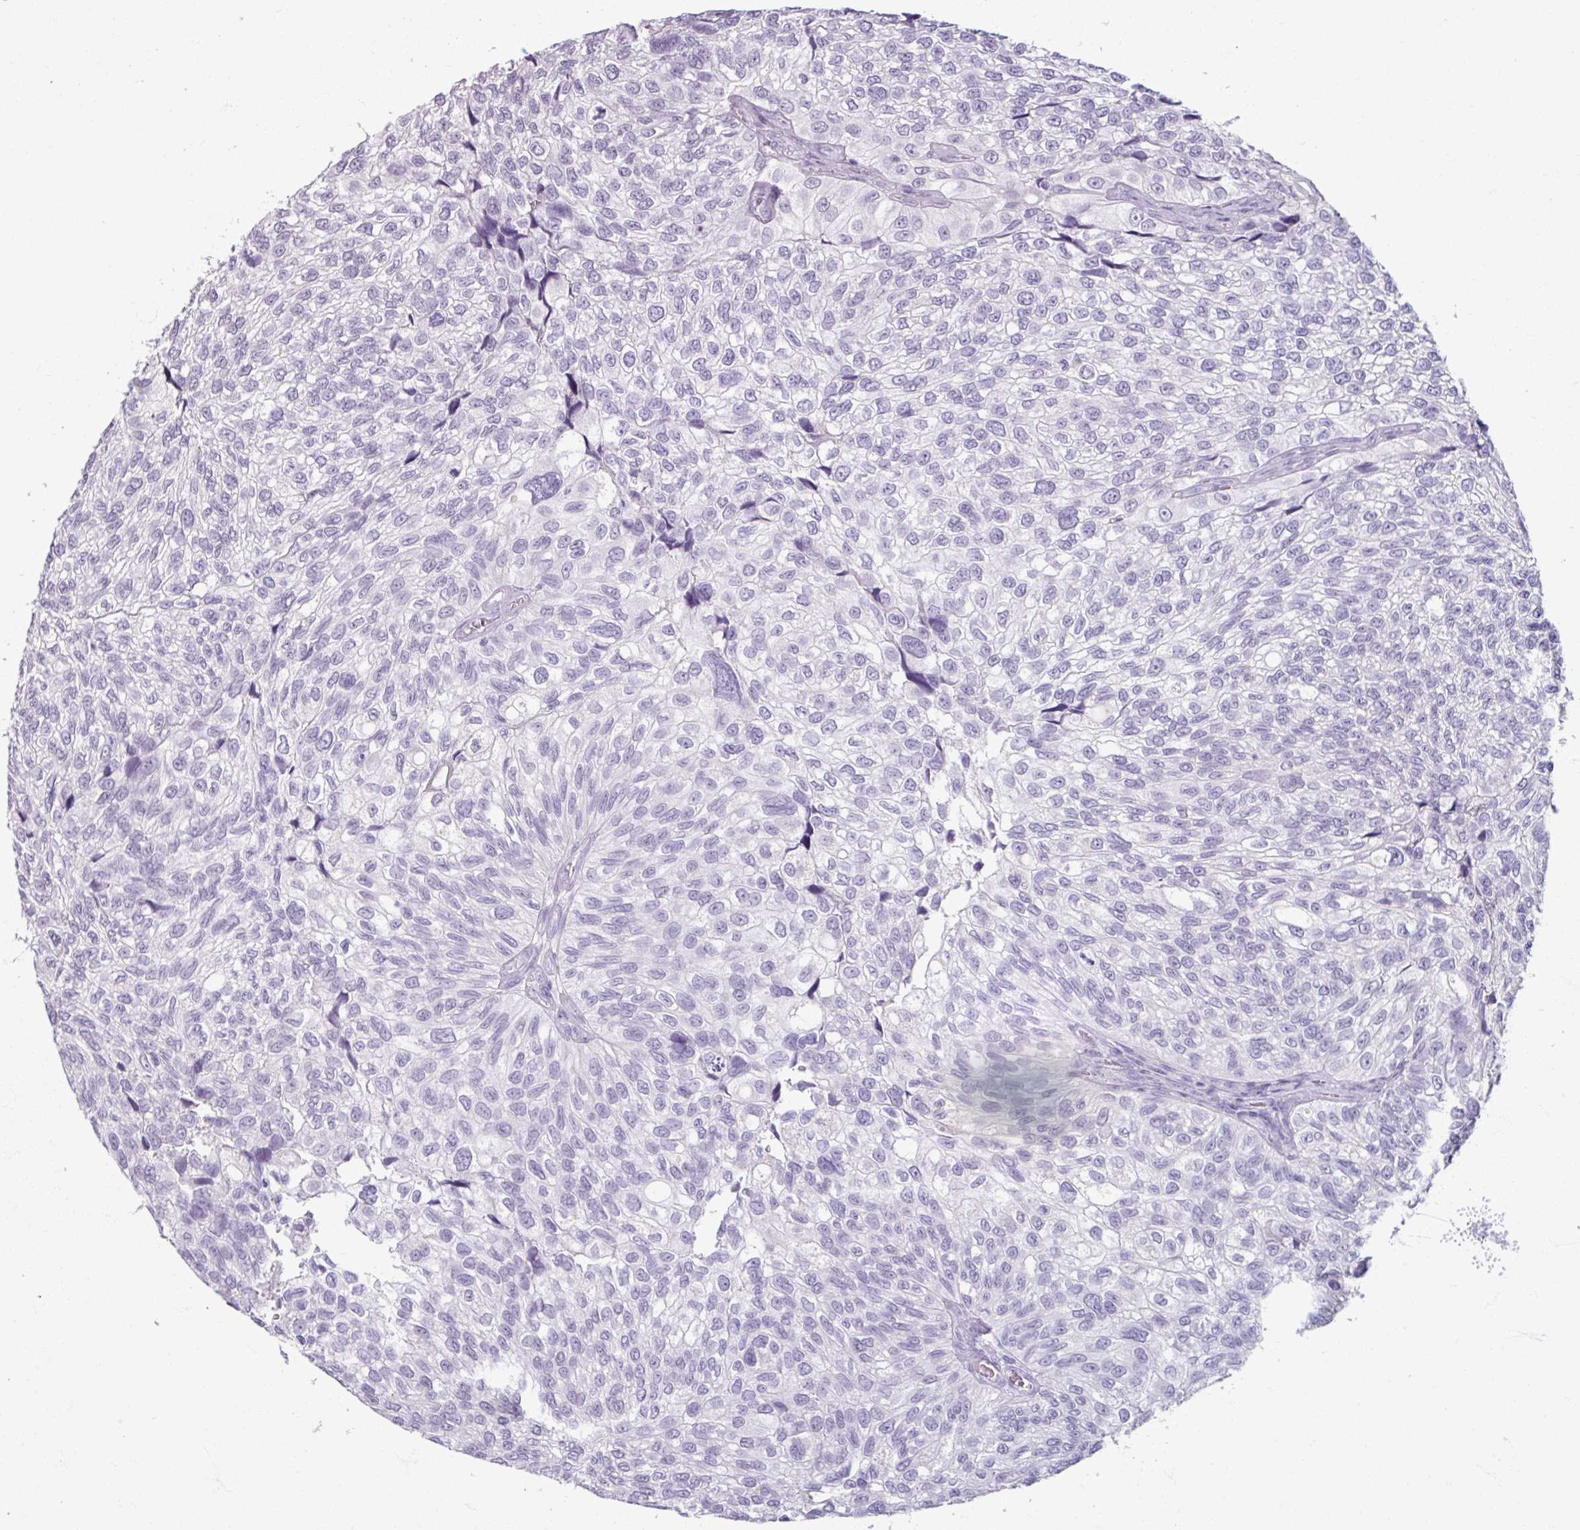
{"staining": {"intensity": "negative", "quantity": "none", "location": "none"}, "tissue": "urothelial cancer", "cell_type": "Tumor cells", "image_type": "cancer", "snomed": [{"axis": "morphology", "description": "Urothelial carcinoma, NOS"}, {"axis": "topography", "description": "Urinary bladder"}], "caption": "IHC photomicrograph of urothelial cancer stained for a protein (brown), which shows no staining in tumor cells. The staining is performed using DAB (3,3'-diaminobenzidine) brown chromogen with nuclei counter-stained in using hematoxylin.", "gene": "ARG1", "patient": {"sex": "male", "age": 87}}